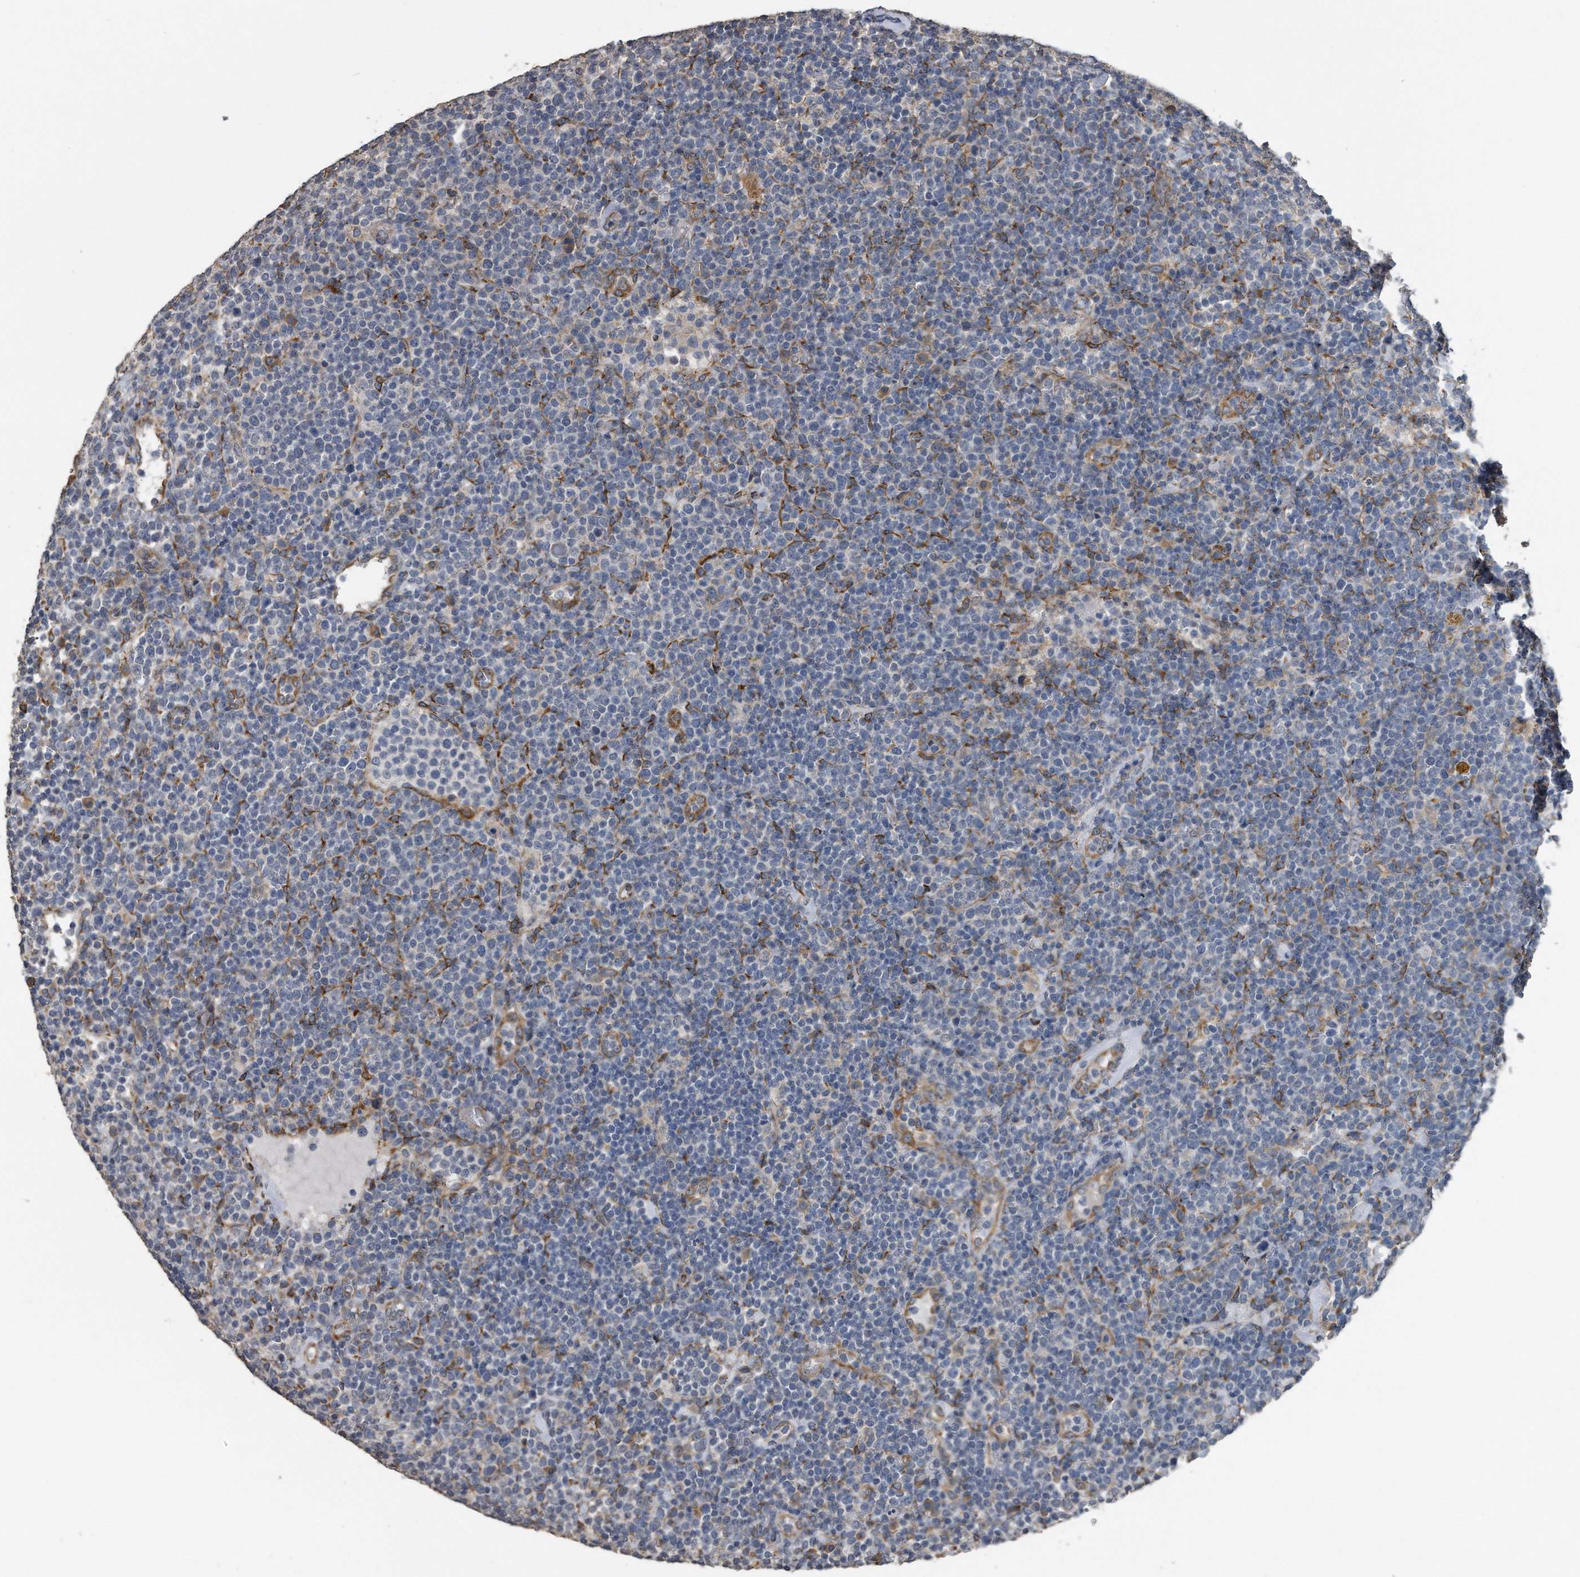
{"staining": {"intensity": "negative", "quantity": "none", "location": "none"}, "tissue": "lymphoma", "cell_type": "Tumor cells", "image_type": "cancer", "snomed": [{"axis": "morphology", "description": "Malignant lymphoma, non-Hodgkin's type, High grade"}, {"axis": "topography", "description": "Lymph node"}], "caption": "Immunohistochemistry (IHC) of human high-grade malignant lymphoma, non-Hodgkin's type displays no positivity in tumor cells.", "gene": "PCLO", "patient": {"sex": "male", "age": 61}}